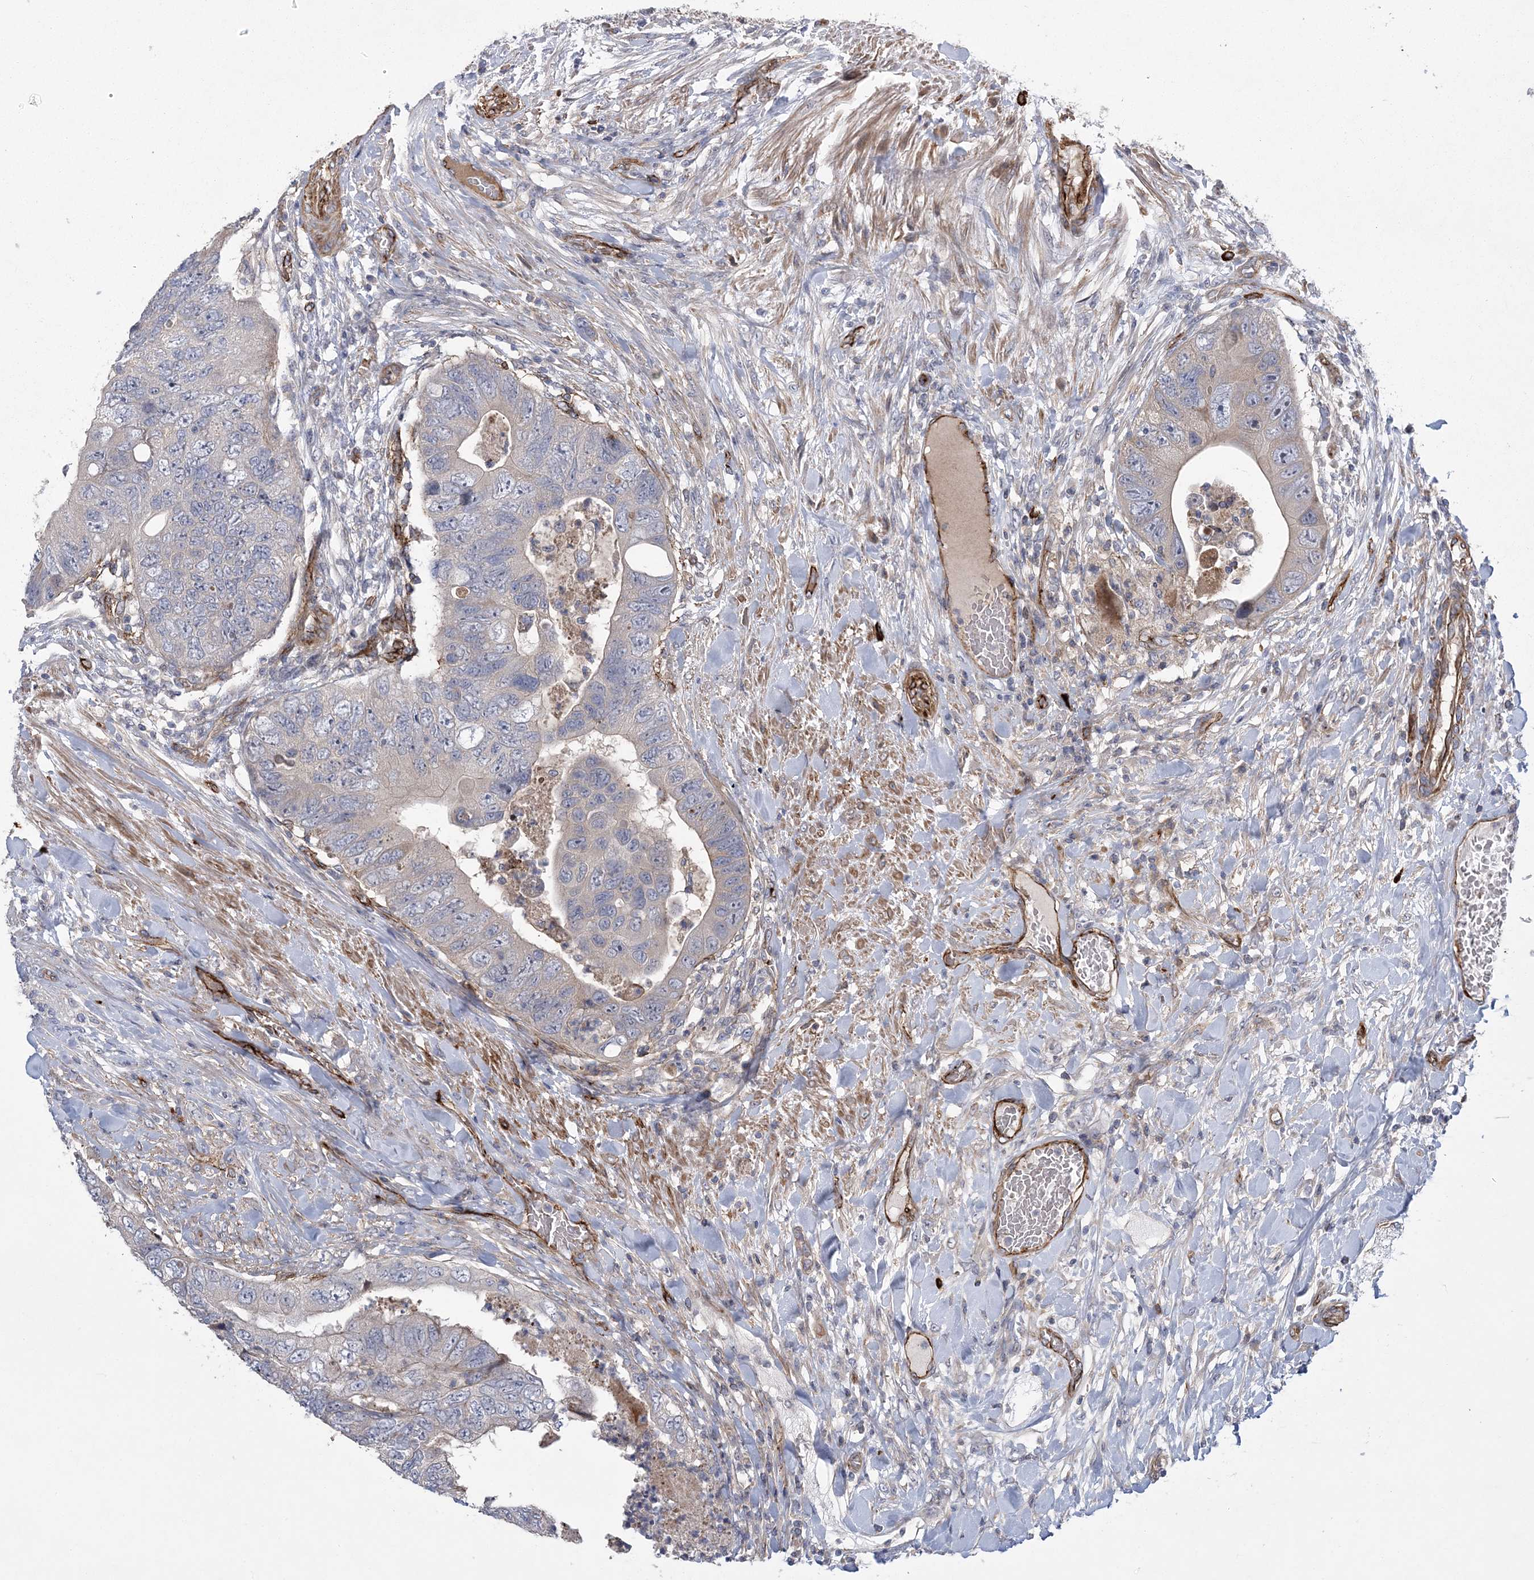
{"staining": {"intensity": "negative", "quantity": "none", "location": "none"}, "tissue": "colorectal cancer", "cell_type": "Tumor cells", "image_type": "cancer", "snomed": [{"axis": "morphology", "description": "Adenocarcinoma, NOS"}, {"axis": "topography", "description": "Rectum"}], "caption": "DAB (3,3'-diaminobenzidine) immunohistochemical staining of human adenocarcinoma (colorectal) exhibits no significant expression in tumor cells.", "gene": "CALN1", "patient": {"sex": "male", "age": 63}}